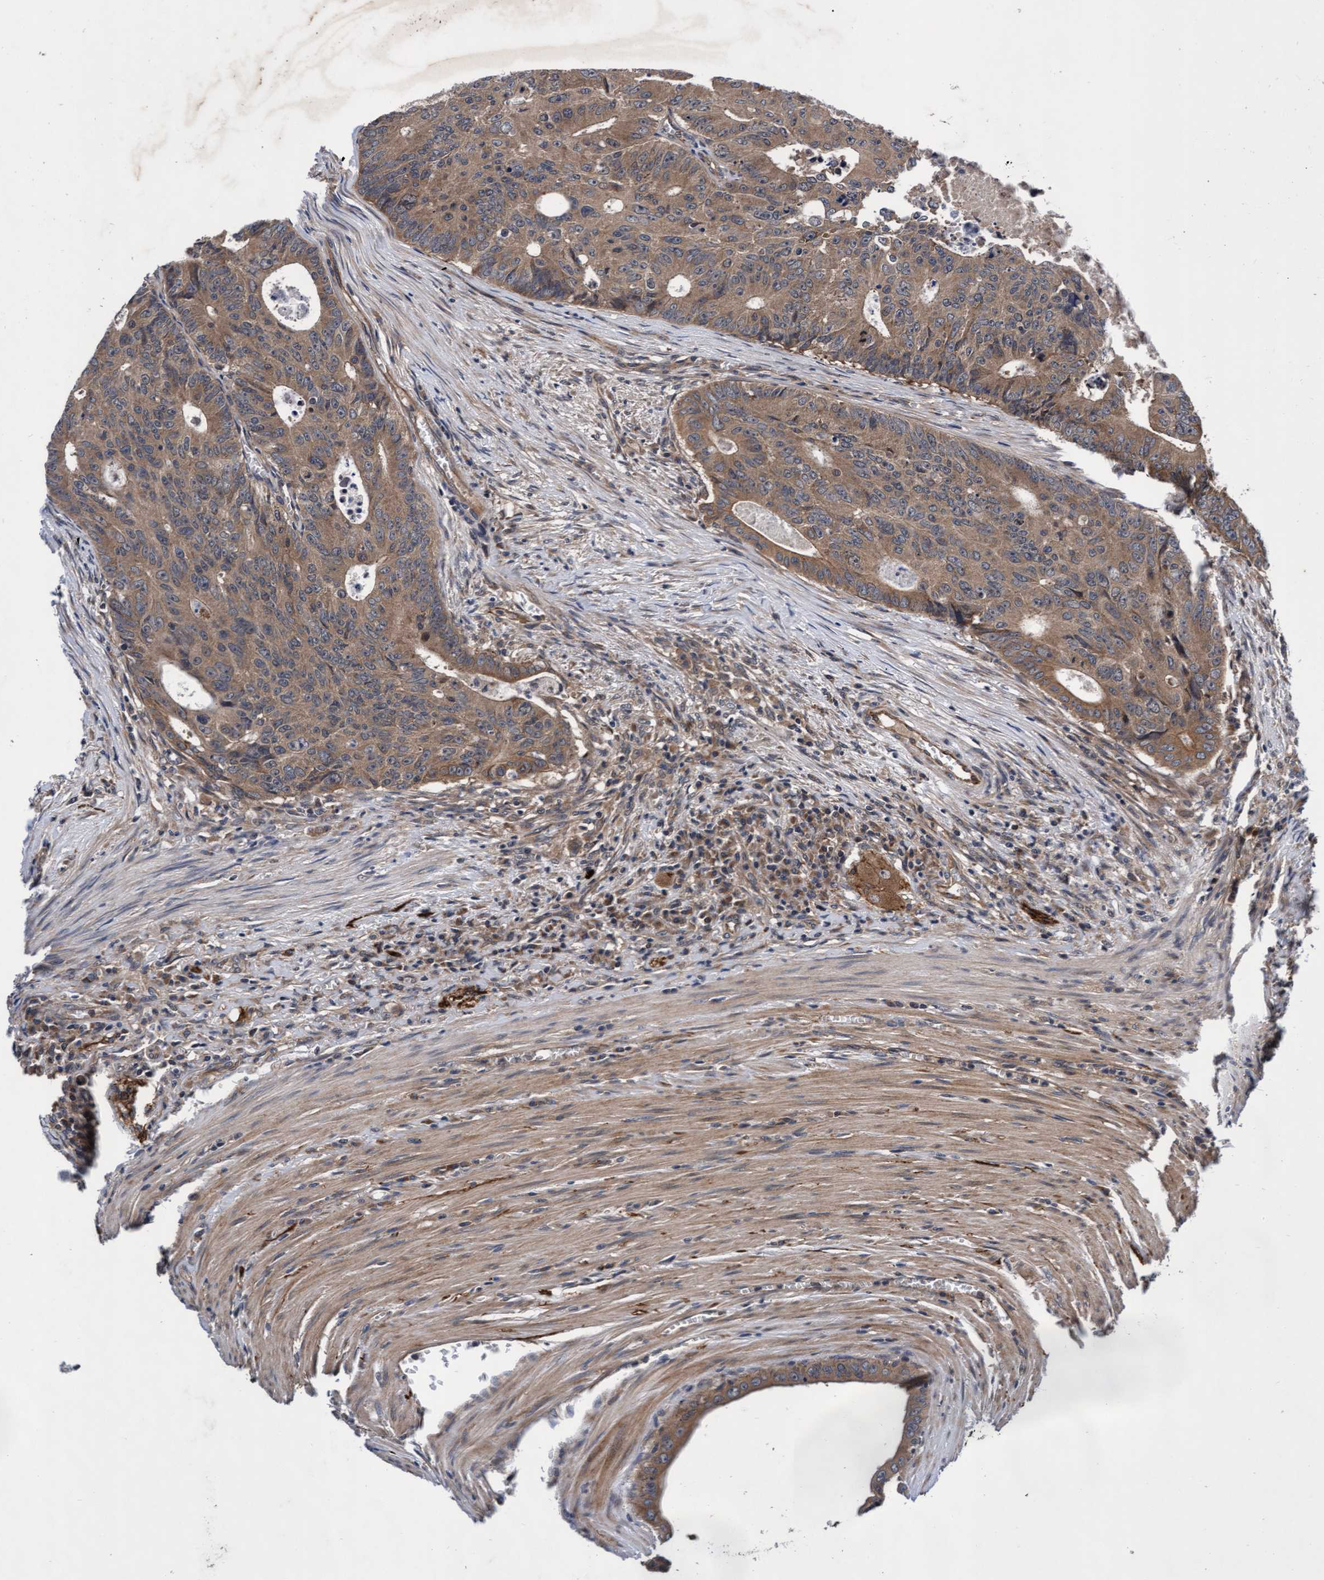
{"staining": {"intensity": "moderate", "quantity": ">75%", "location": "cytoplasmic/membranous"}, "tissue": "colorectal cancer", "cell_type": "Tumor cells", "image_type": "cancer", "snomed": [{"axis": "morphology", "description": "Adenocarcinoma, NOS"}, {"axis": "topography", "description": "Colon"}], "caption": "Immunohistochemical staining of colorectal cancer (adenocarcinoma) exhibits medium levels of moderate cytoplasmic/membranous staining in about >75% of tumor cells.", "gene": "EFCAB13", "patient": {"sex": "male", "age": 87}}